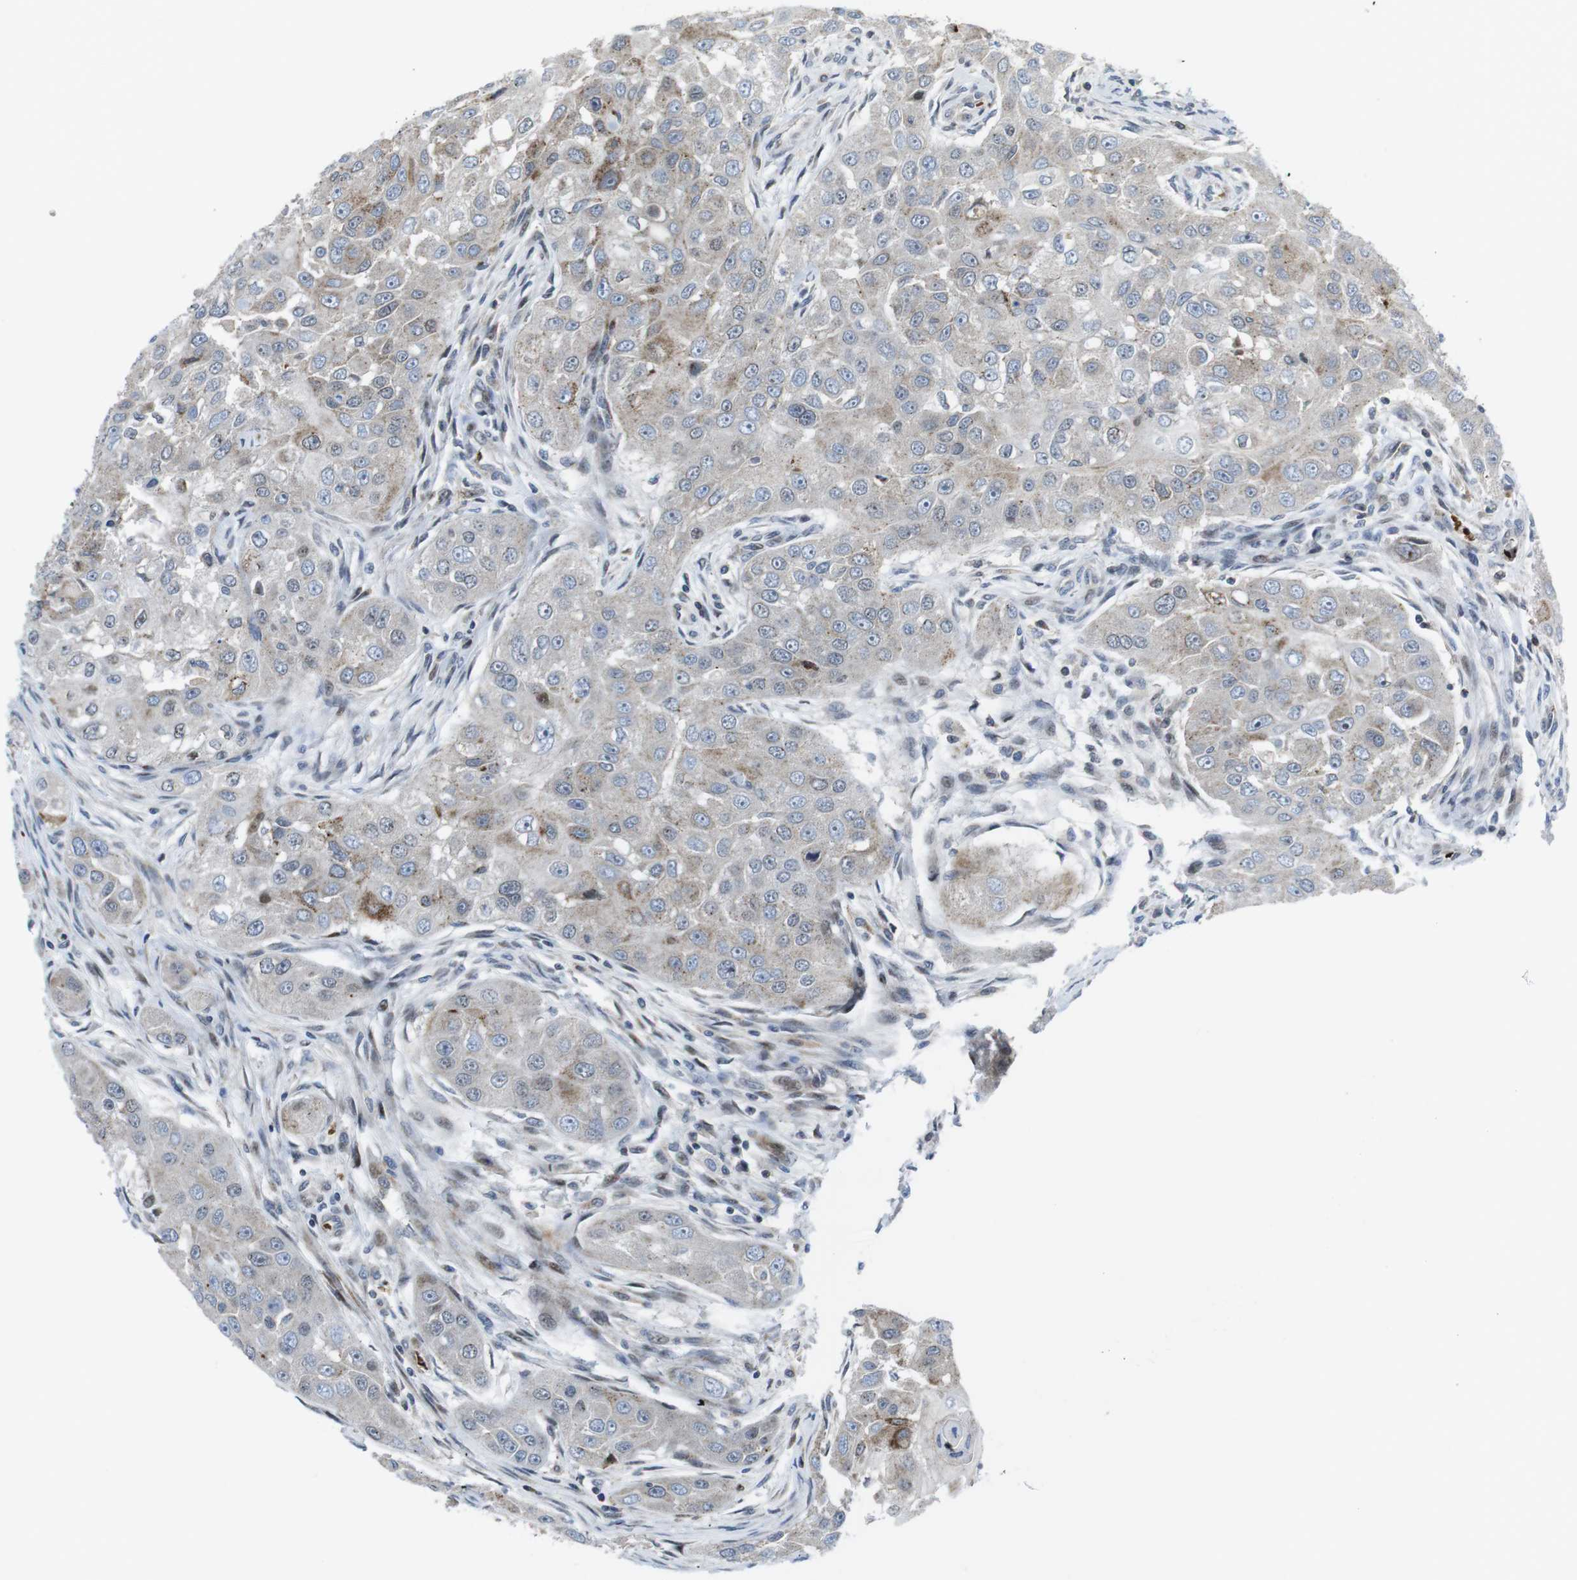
{"staining": {"intensity": "negative", "quantity": "none", "location": "none"}, "tissue": "head and neck cancer", "cell_type": "Tumor cells", "image_type": "cancer", "snomed": [{"axis": "morphology", "description": "Normal tissue, NOS"}, {"axis": "morphology", "description": "Squamous cell carcinoma, NOS"}, {"axis": "topography", "description": "Skeletal muscle"}, {"axis": "topography", "description": "Head-Neck"}], "caption": "Human squamous cell carcinoma (head and neck) stained for a protein using IHC demonstrates no positivity in tumor cells.", "gene": "CUL7", "patient": {"sex": "male", "age": 51}}